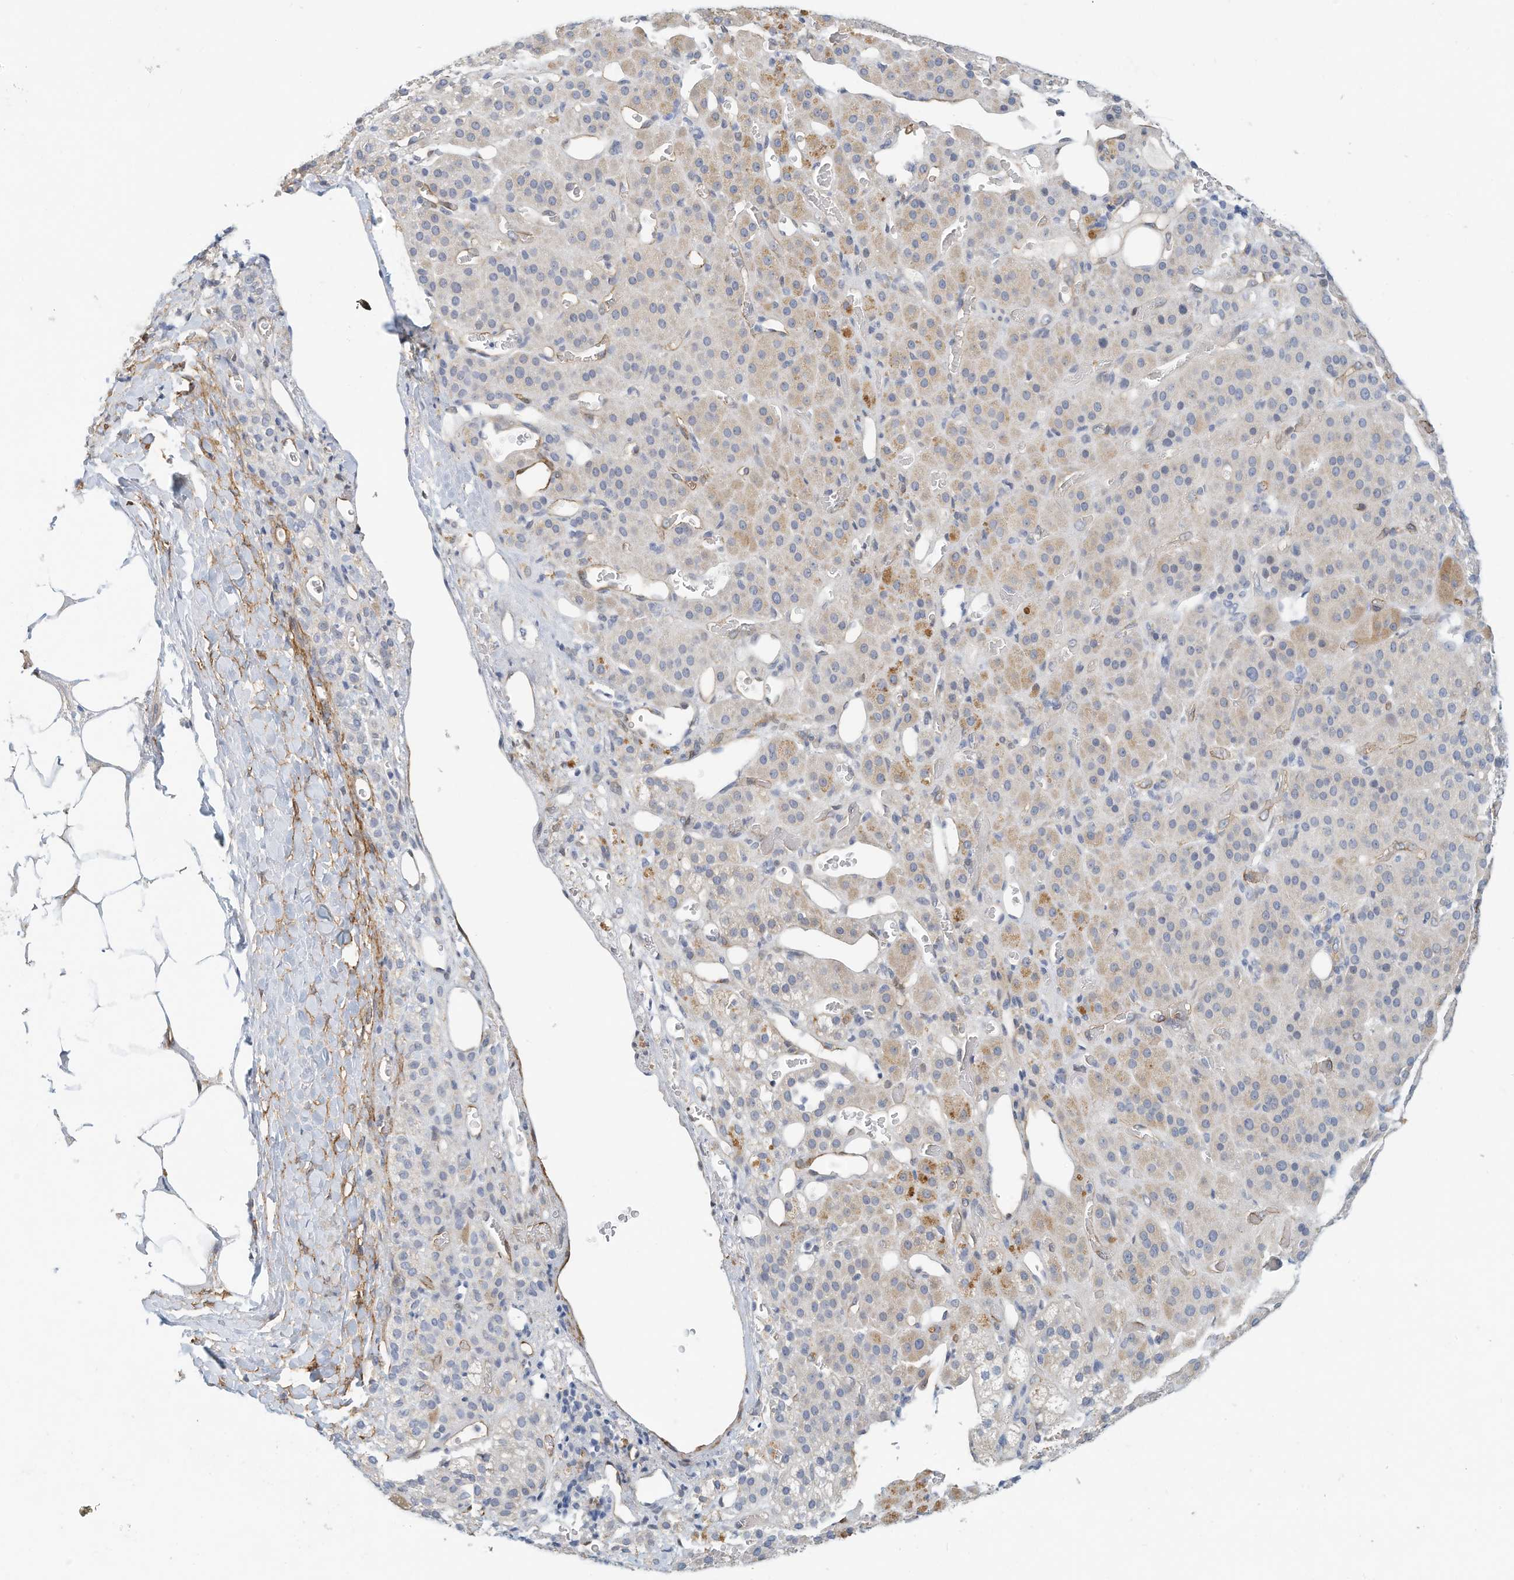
{"staining": {"intensity": "moderate", "quantity": "<25%", "location": "cytoplasmic/membranous"}, "tissue": "adrenal gland", "cell_type": "Glandular cells", "image_type": "normal", "snomed": [{"axis": "morphology", "description": "Normal tissue, NOS"}, {"axis": "topography", "description": "Adrenal gland"}], "caption": "Glandular cells show low levels of moderate cytoplasmic/membranous staining in approximately <25% of cells in unremarkable adrenal gland.", "gene": "ARHGAP28", "patient": {"sex": "male", "age": 57}}